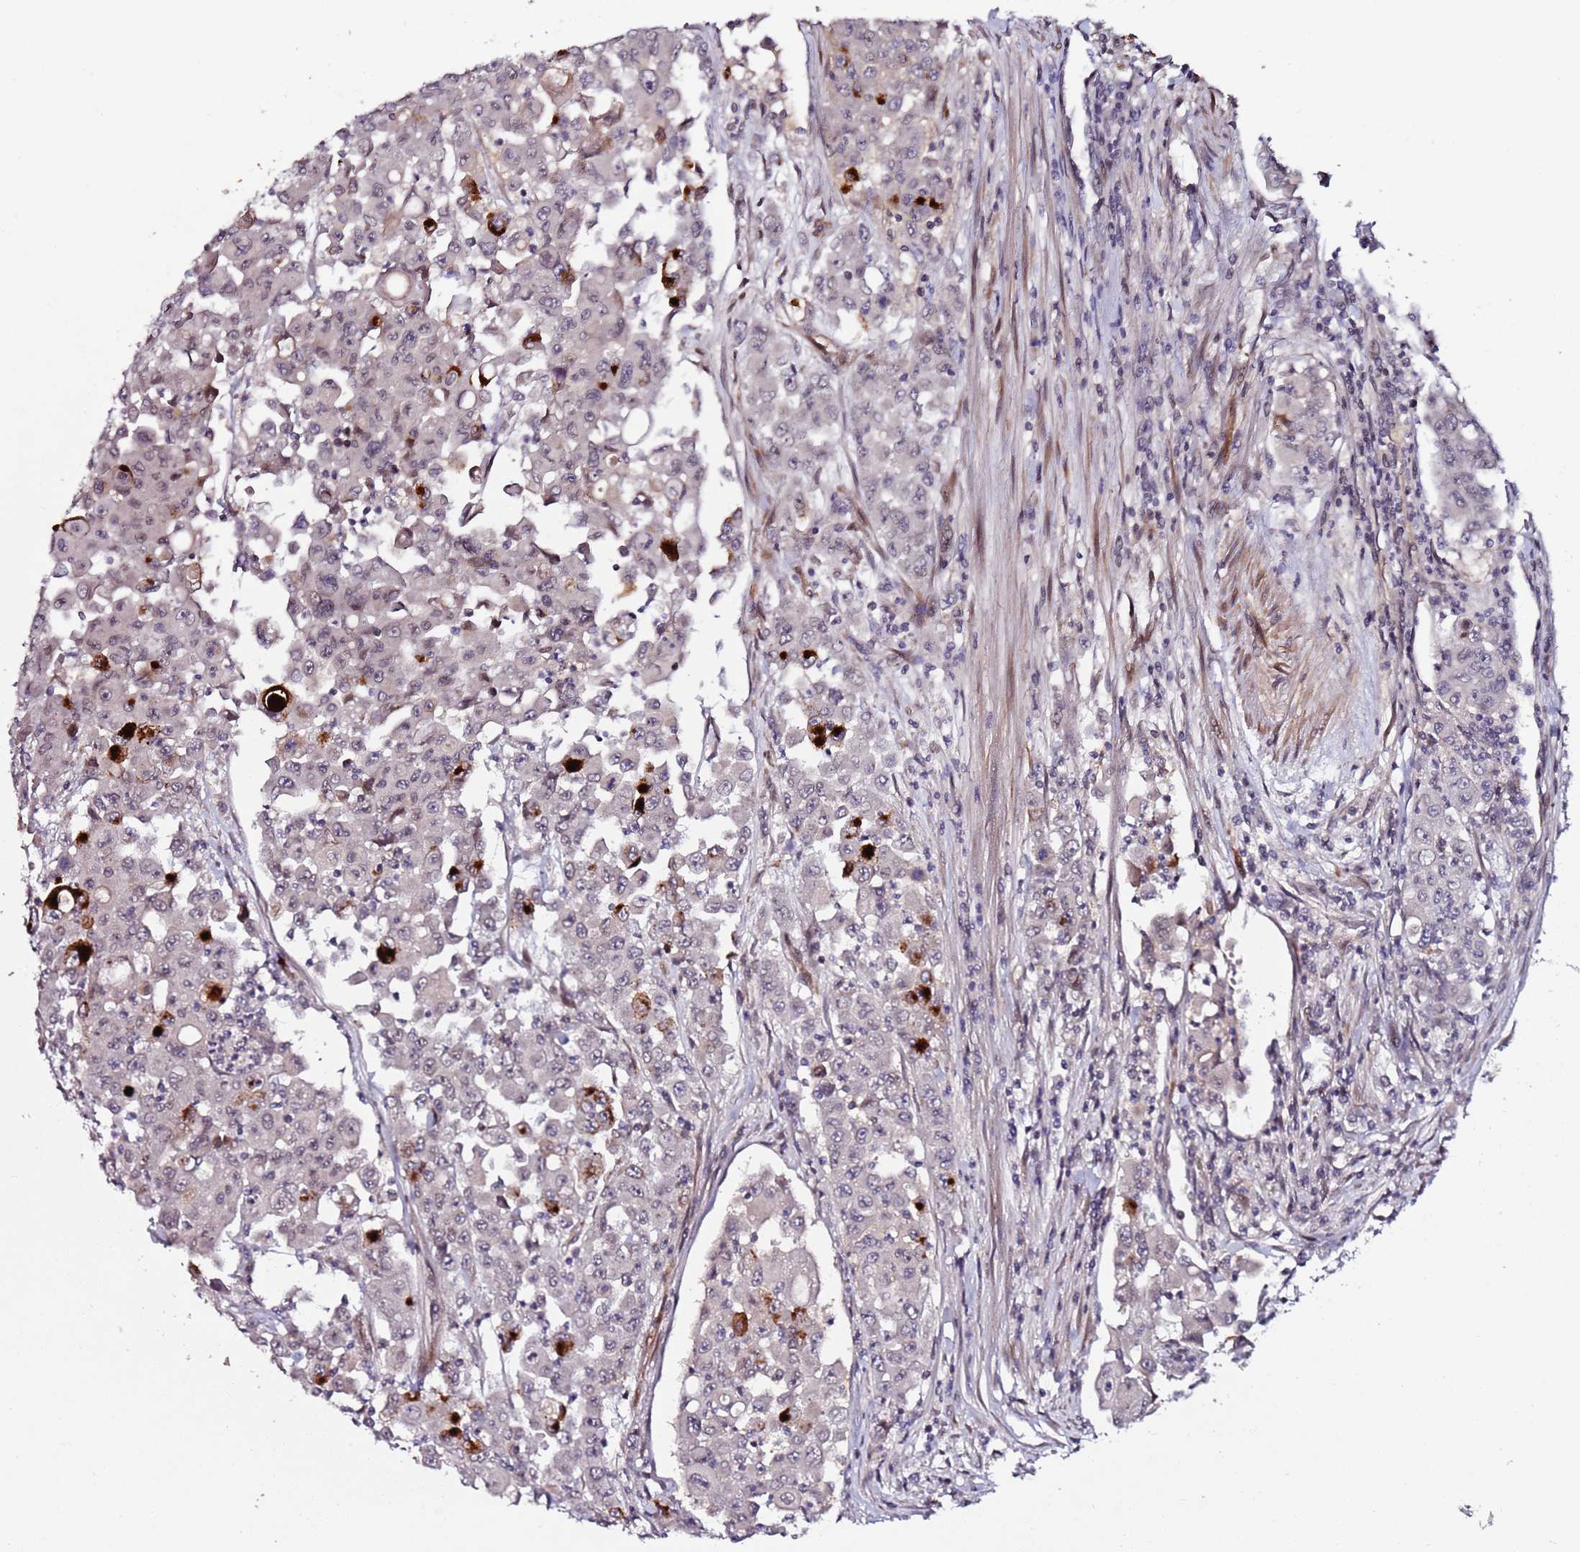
{"staining": {"intensity": "strong", "quantity": "<25%", "location": "cytoplasmic/membranous"}, "tissue": "colorectal cancer", "cell_type": "Tumor cells", "image_type": "cancer", "snomed": [{"axis": "morphology", "description": "Adenocarcinoma, NOS"}, {"axis": "topography", "description": "Colon"}], "caption": "A brown stain highlights strong cytoplasmic/membranous positivity of a protein in human colorectal adenocarcinoma tumor cells. The staining was performed using DAB (3,3'-diaminobenzidine) to visualize the protein expression in brown, while the nuclei were stained in blue with hematoxylin (Magnification: 20x).", "gene": "DUSP28", "patient": {"sex": "male", "age": 51}}